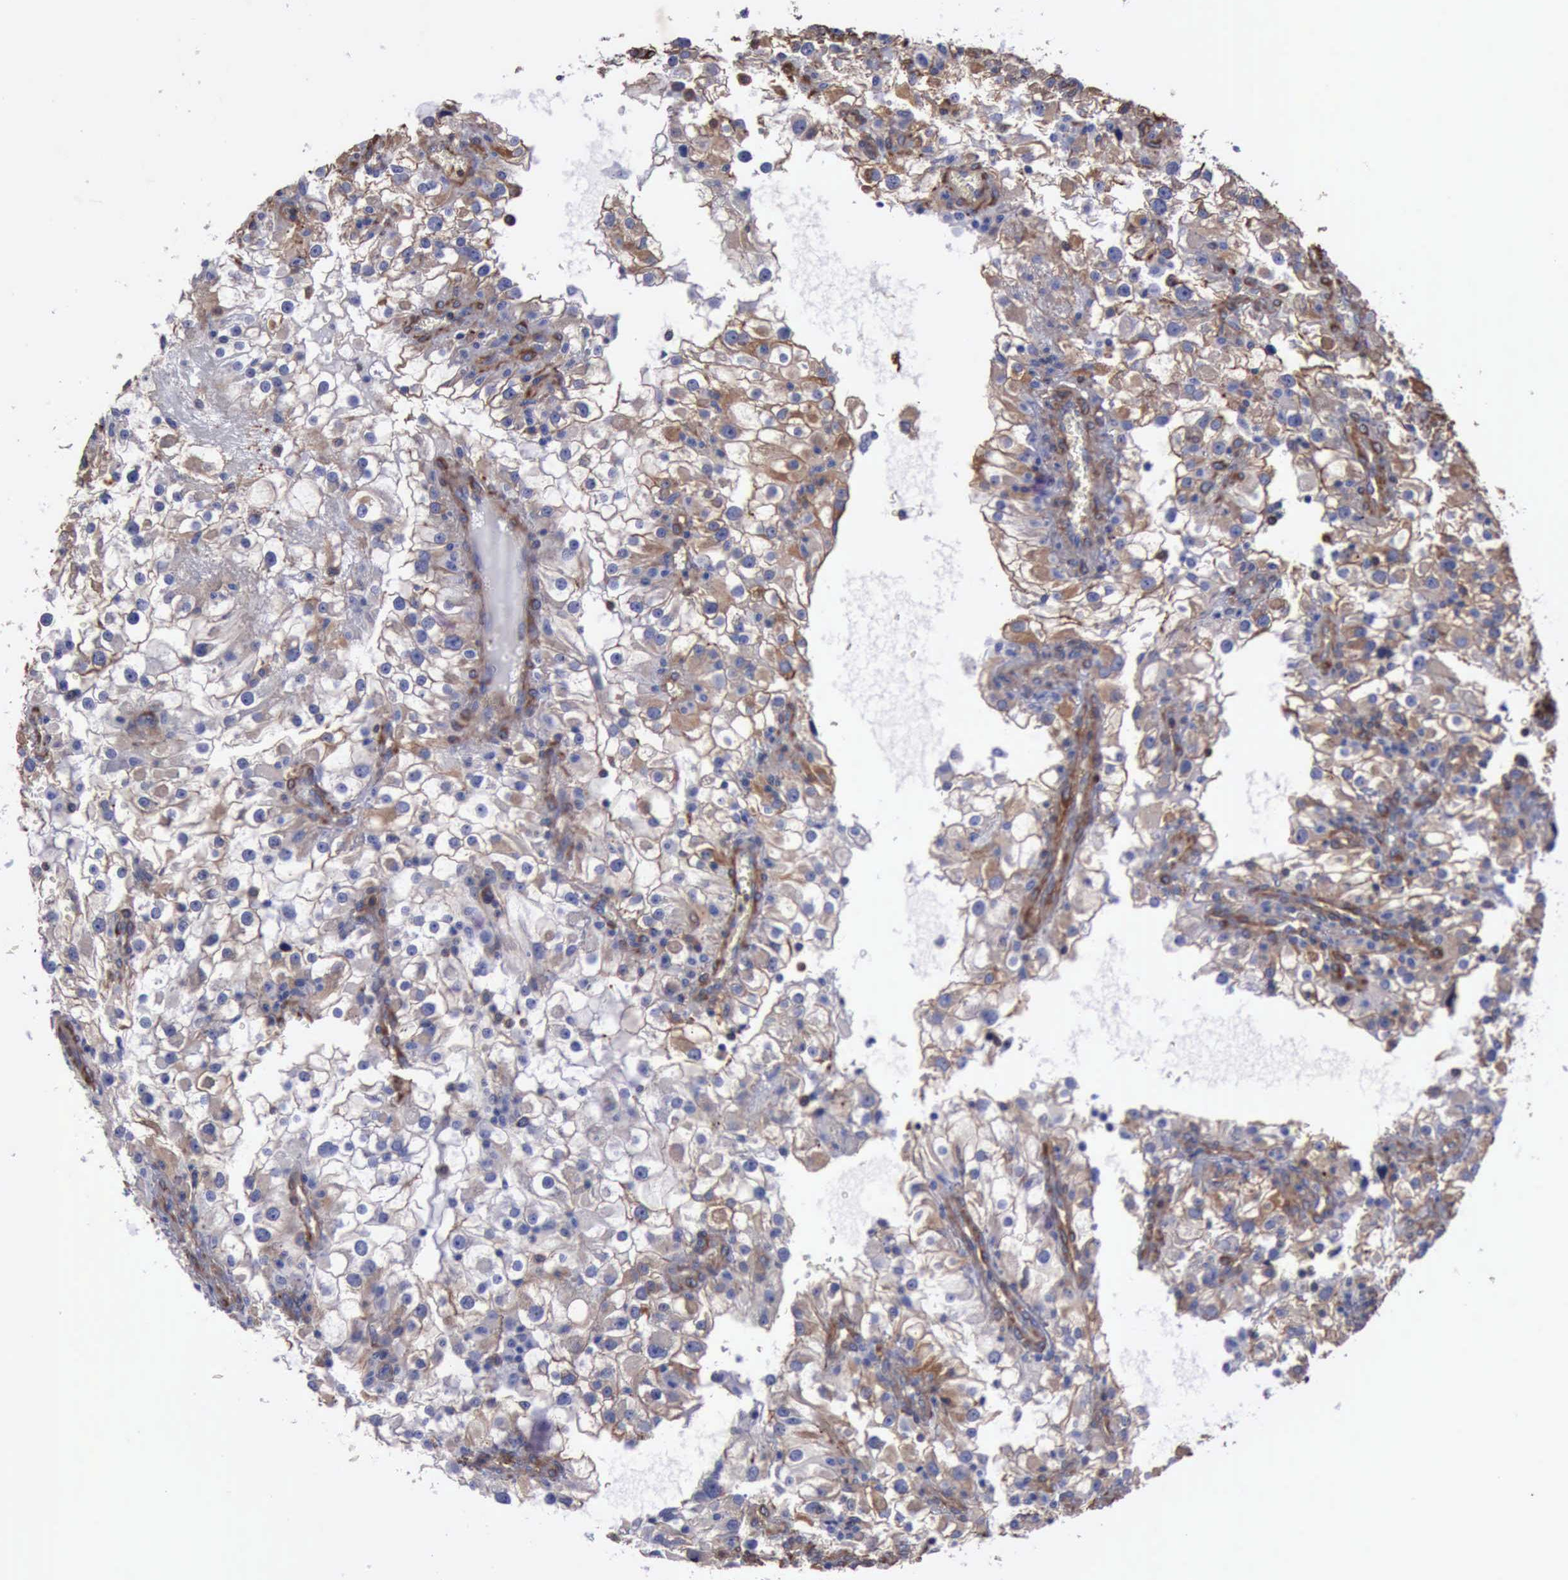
{"staining": {"intensity": "weak", "quantity": "<25%", "location": "cytoplasmic/membranous"}, "tissue": "renal cancer", "cell_type": "Tumor cells", "image_type": "cancer", "snomed": [{"axis": "morphology", "description": "Adenocarcinoma, NOS"}, {"axis": "topography", "description": "Kidney"}], "caption": "The micrograph reveals no staining of tumor cells in adenocarcinoma (renal). (Stains: DAB immunohistochemistry with hematoxylin counter stain, Microscopy: brightfield microscopy at high magnification).", "gene": "FLNA", "patient": {"sex": "female", "age": 52}}